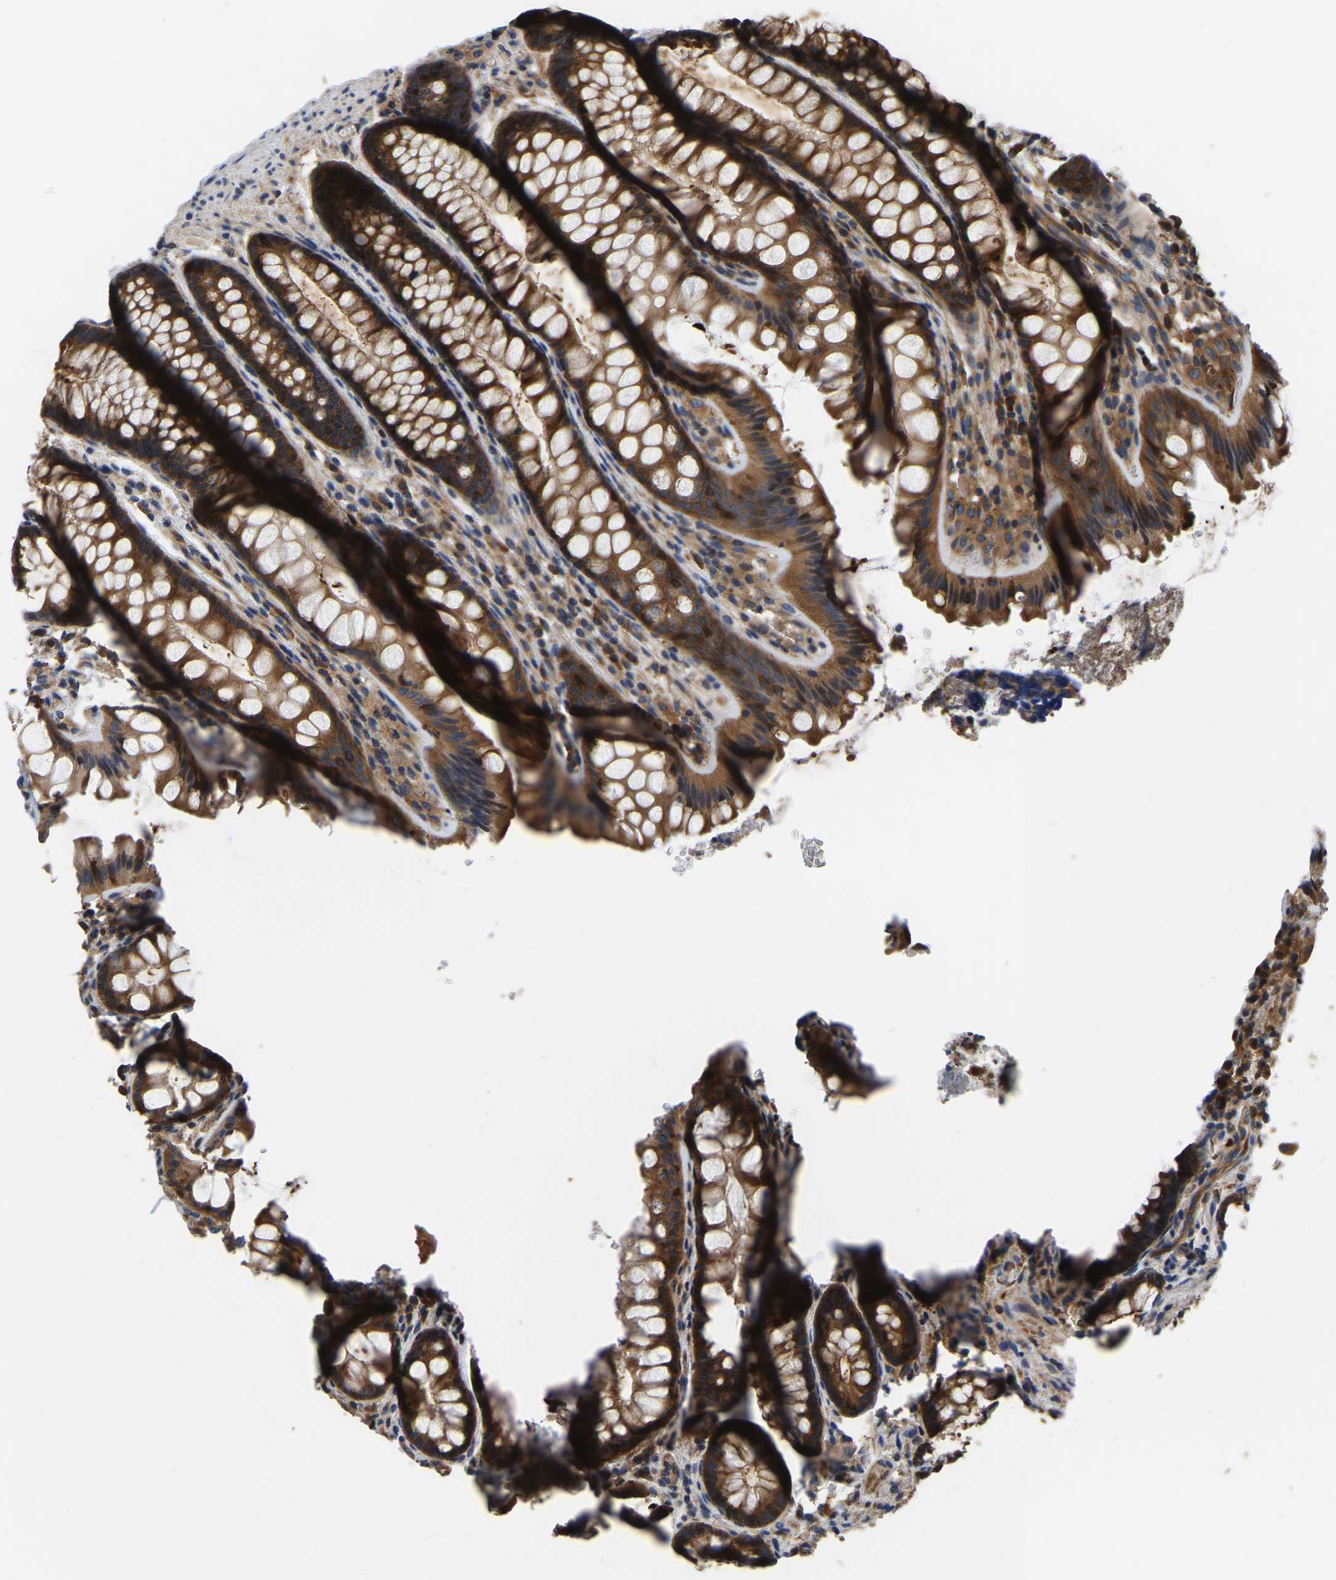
{"staining": {"intensity": "moderate", "quantity": ">75%", "location": "cytoplasmic/membranous"}, "tissue": "colon", "cell_type": "Endothelial cells", "image_type": "normal", "snomed": [{"axis": "morphology", "description": "Normal tissue, NOS"}, {"axis": "topography", "description": "Colon"}], "caption": "Immunohistochemical staining of benign human colon exhibits medium levels of moderate cytoplasmic/membranous staining in approximately >75% of endothelial cells.", "gene": "GARS1", "patient": {"sex": "female", "age": 56}}